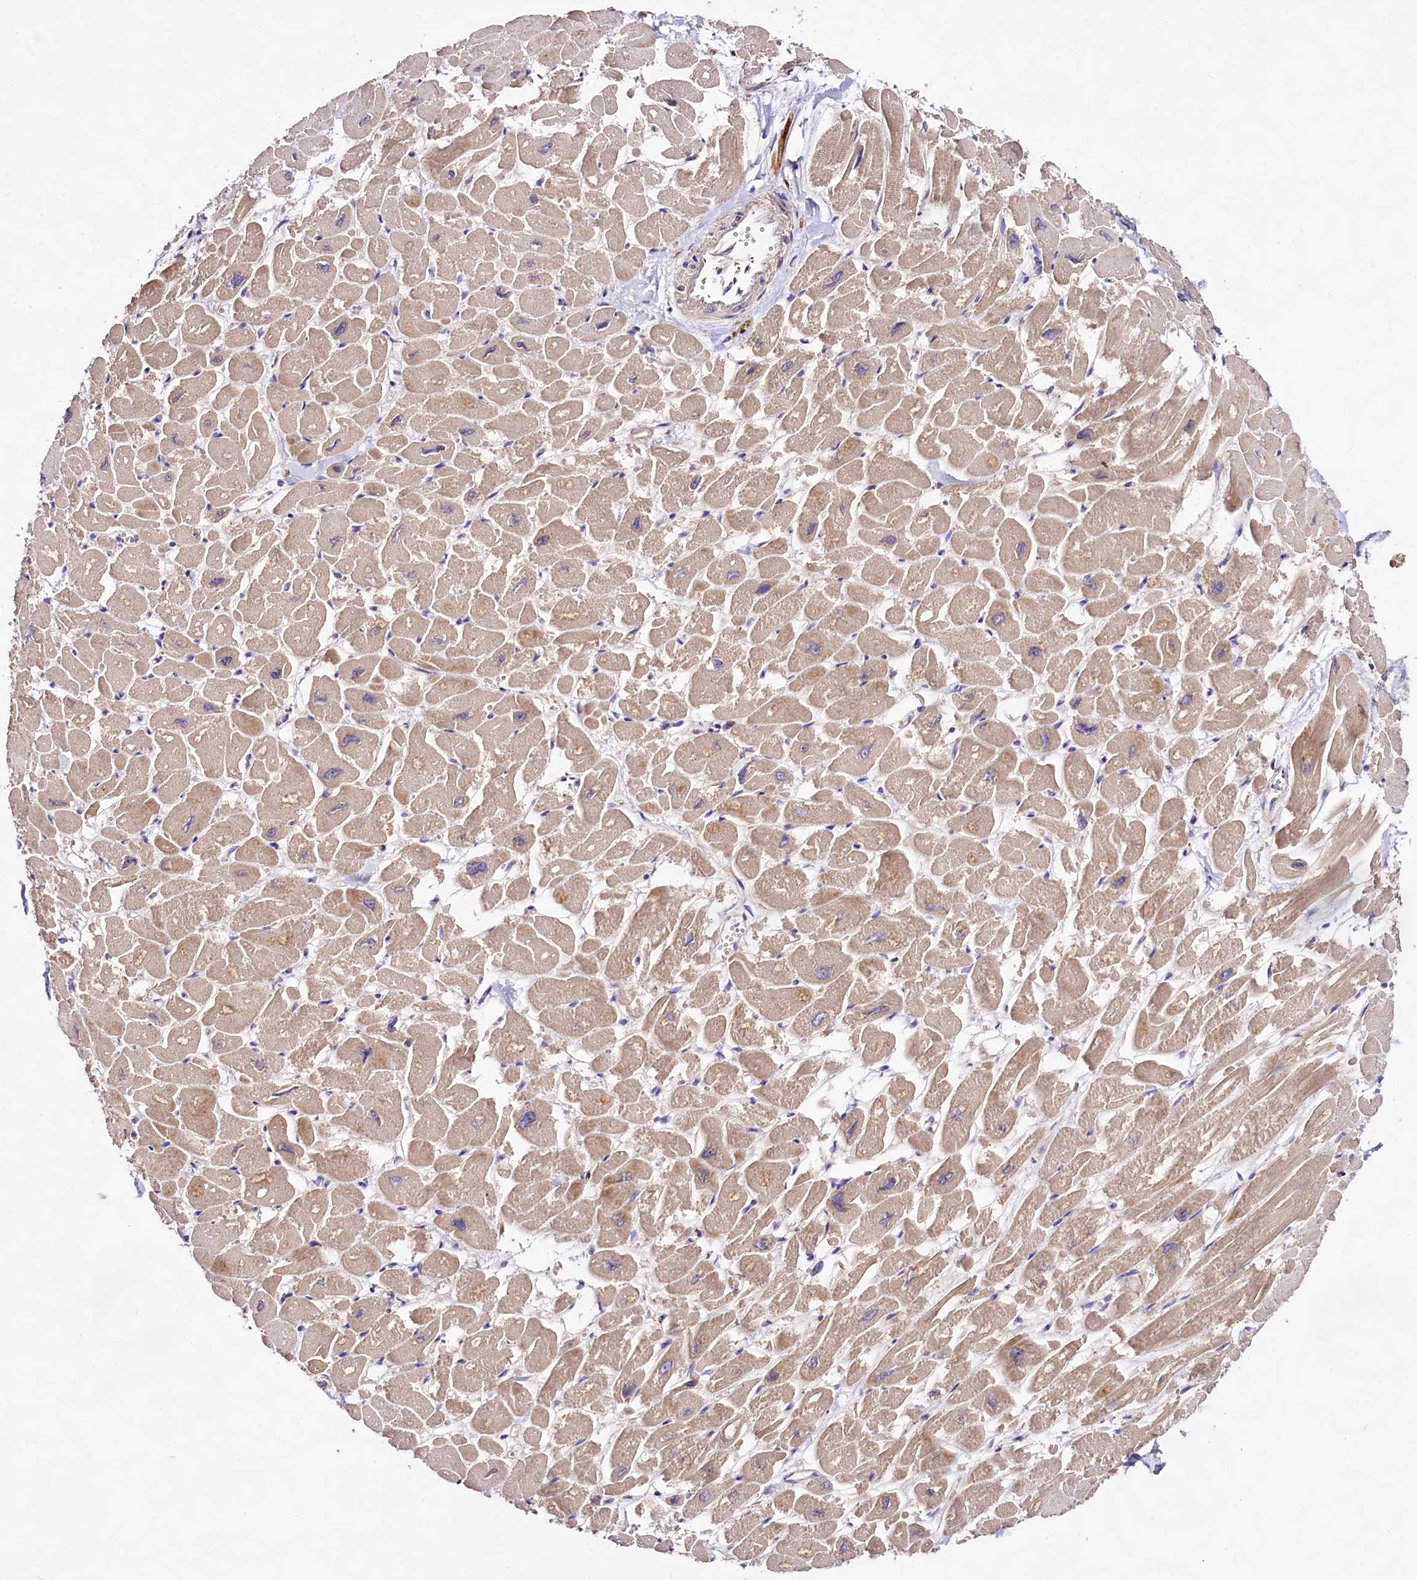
{"staining": {"intensity": "moderate", "quantity": "25%-75%", "location": "cytoplasmic/membranous"}, "tissue": "heart muscle", "cell_type": "Cardiomyocytes", "image_type": "normal", "snomed": [{"axis": "morphology", "description": "Normal tissue, NOS"}, {"axis": "topography", "description": "Heart"}], "caption": "Benign heart muscle reveals moderate cytoplasmic/membranous expression in approximately 25%-75% of cardiomyocytes, visualized by immunohistochemistry.", "gene": "DMXL2", "patient": {"sex": "male", "age": 54}}